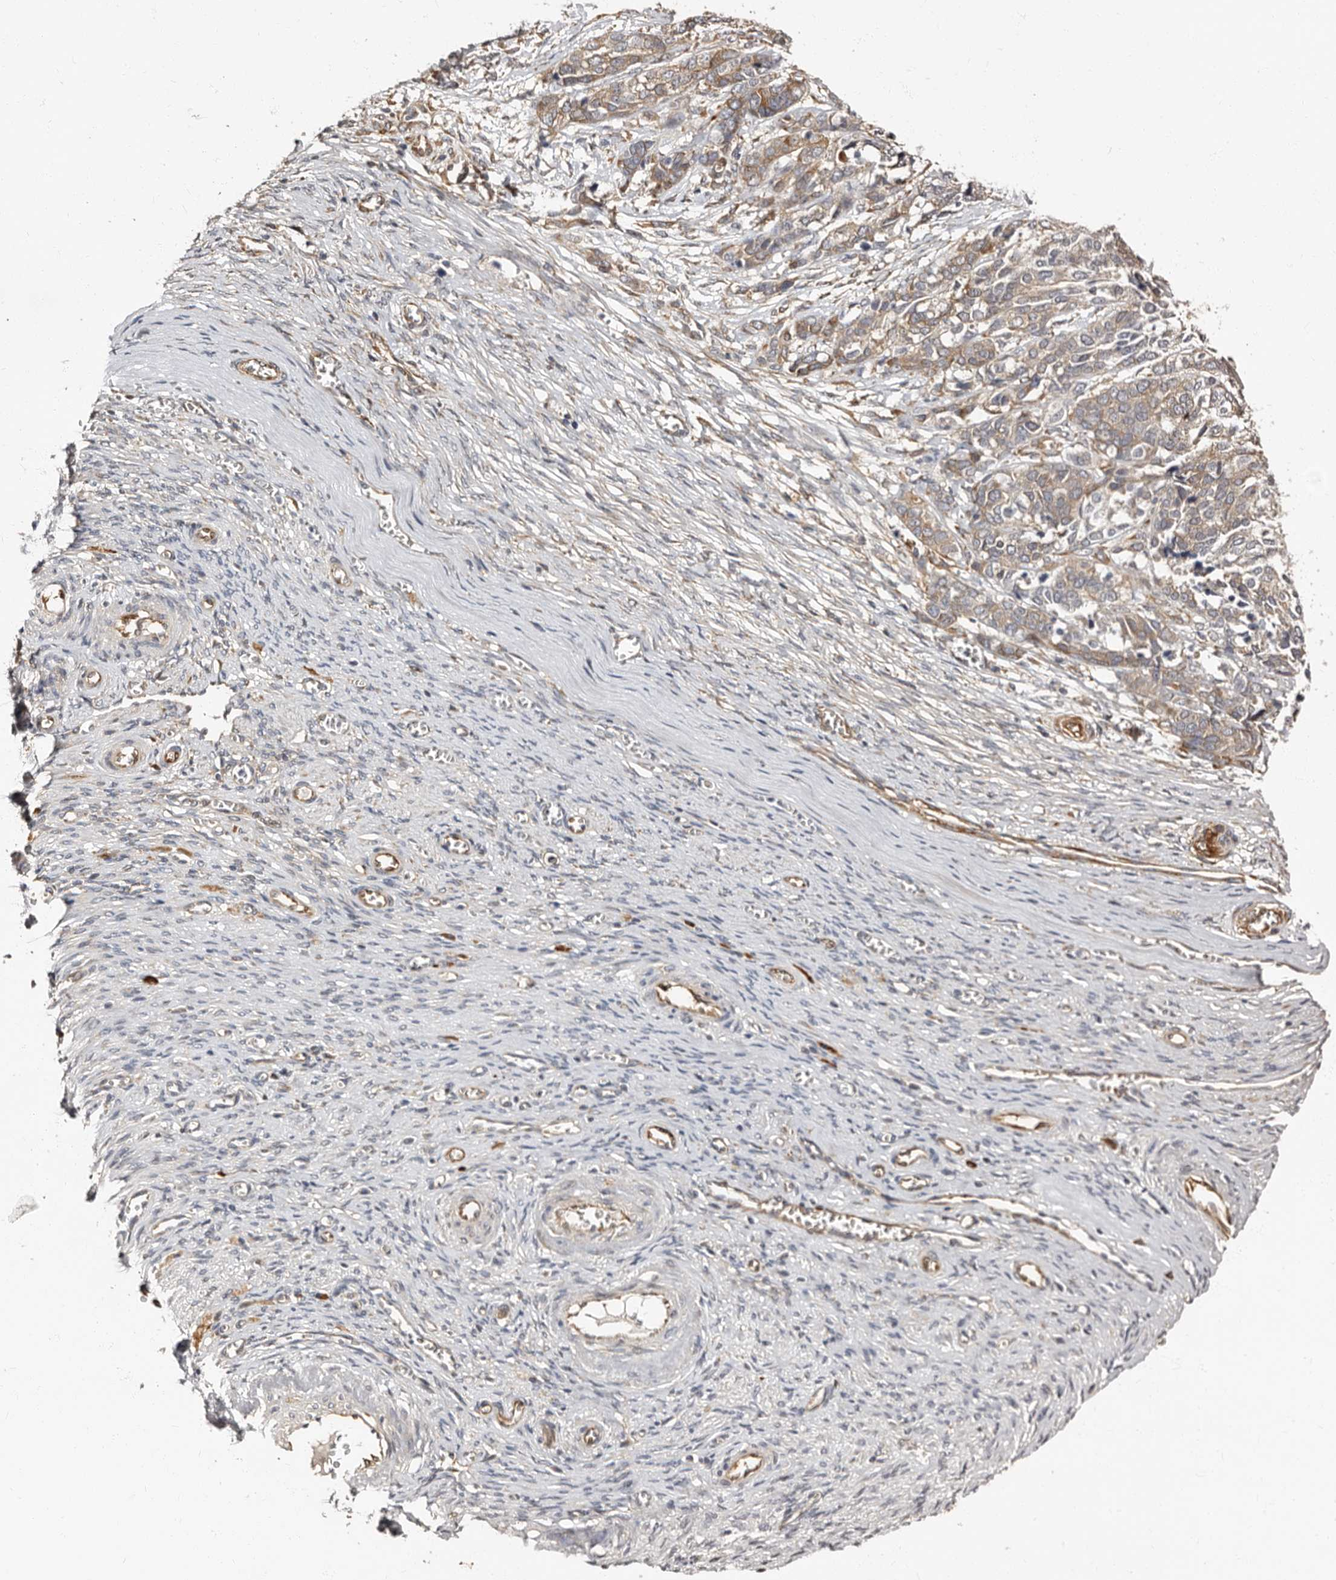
{"staining": {"intensity": "moderate", "quantity": "<25%", "location": "cytoplasmic/membranous"}, "tissue": "ovarian cancer", "cell_type": "Tumor cells", "image_type": "cancer", "snomed": [{"axis": "morphology", "description": "Cystadenocarcinoma, serous, NOS"}, {"axis": "topography", "description": "Ovary"}], "caption": "Immunohistochemical staining of human ovarian serous cystadenocarcinoma exhibits moderate cytoplasmic/membranous protein expression in approximately <25% of tumor cells. (Stains: DAB (3,3'-diaminobenzidine) in brown, nuclei in blue, Microscopy: brightfield microscopy at high magnification).", "gene": "TBC1D22B", "patient": {"sex": "female", "age": 44}}